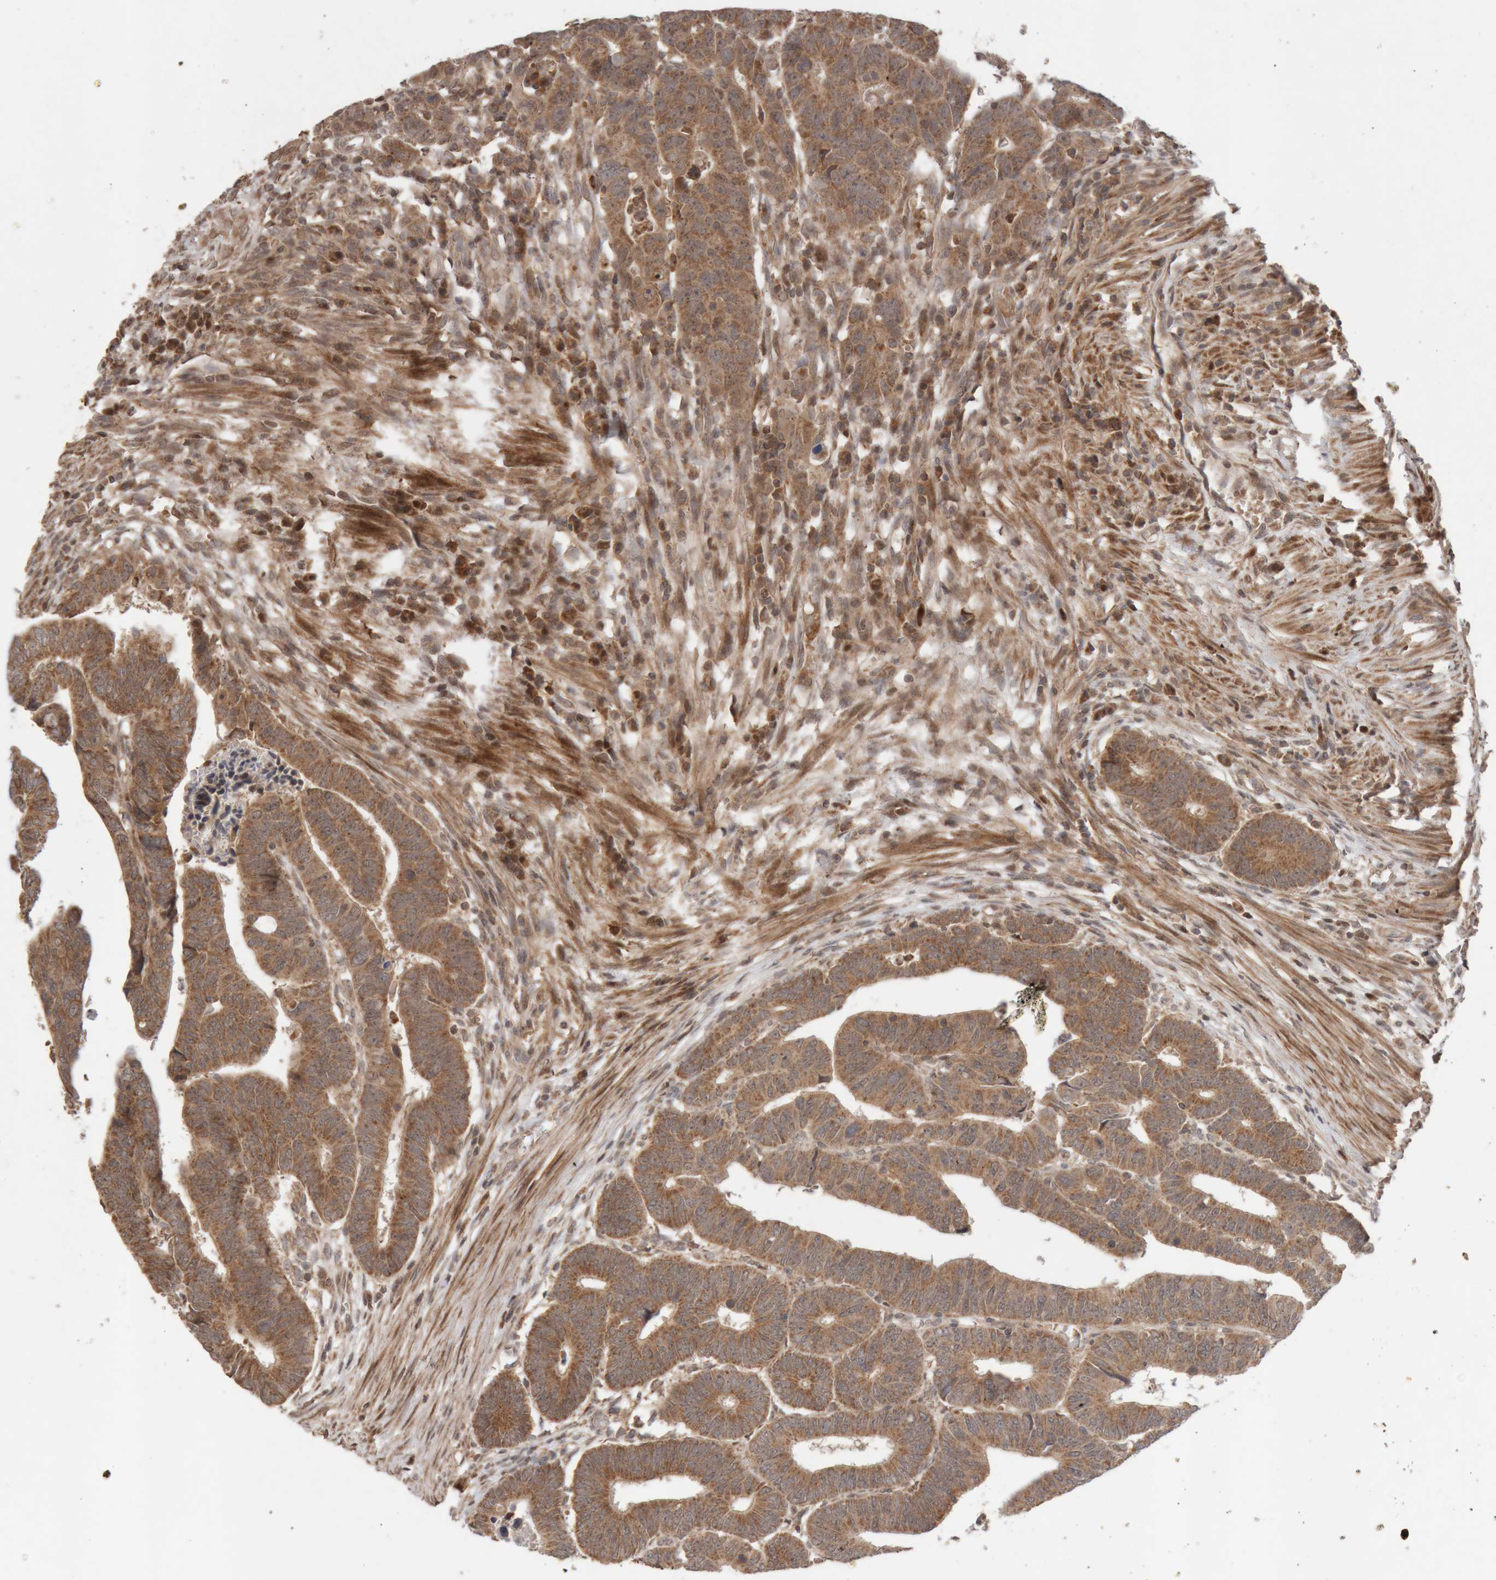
{"staining": {"intensity": "moderate", "quantity": ">75%", "location": "cytoplasmic/membranous"}, "tissue": "colorectal cancer", "cell_type": "Tumor cells", "image_type": "cancer", "snomed": [{"axis": "morphology", "description": "Adenocarcinoma, NOS"}, {"axis": "topography", "description": "Rectum"}], "caption": "This is an image of immunohistochemistry (IHC) staining of colorectal cancer (adenocarcinoma), which shows moderate positivity in the cytoplasmic/membranous of tumor cells.", "gene": "KIF21B", "patient": {"sex": "female", "age": 65}}